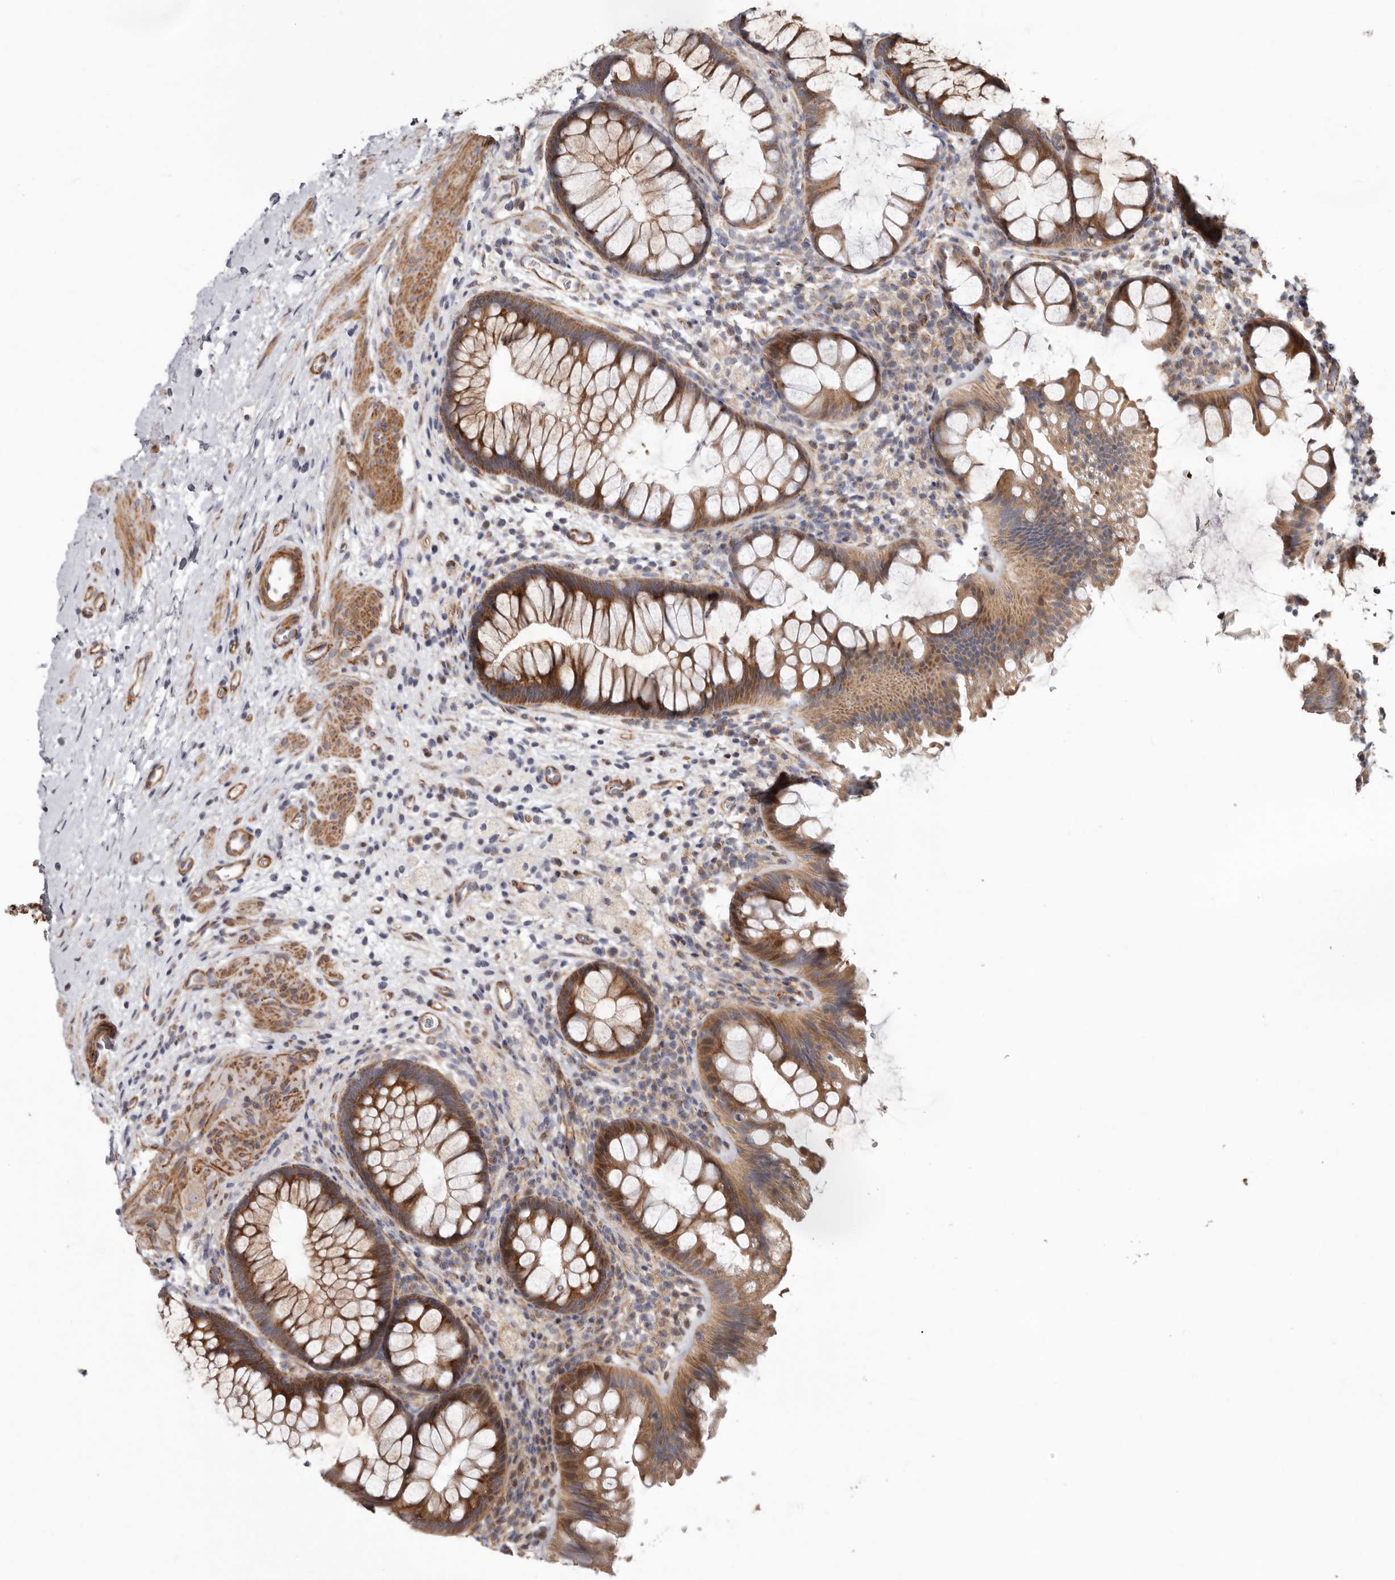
{"staining": {"intensity": "strong", "quantity": ">75%", "location": "cytoplasmic/membranous"}, "tissue": "colon", "cell_type": "Endothelial cells", "image_type": "normal", "snomed": [{"axis": "morphology", "description": "Normal tissue, NOS"}, {"axis": "topography", "description": "Colon"}], "caption": "Immunohistochemistry (IHC) image of normal colon: colon stained using immunohistochemistry (IHC) reveals high levels of strong protein expression localized specifically in the cytoplasmic/membranous of endothelial cells, appearing as a cytoplasmic/membranous brown color.", "gene": "PROKR1", "patient": {"sex": "female", "age": 62}}